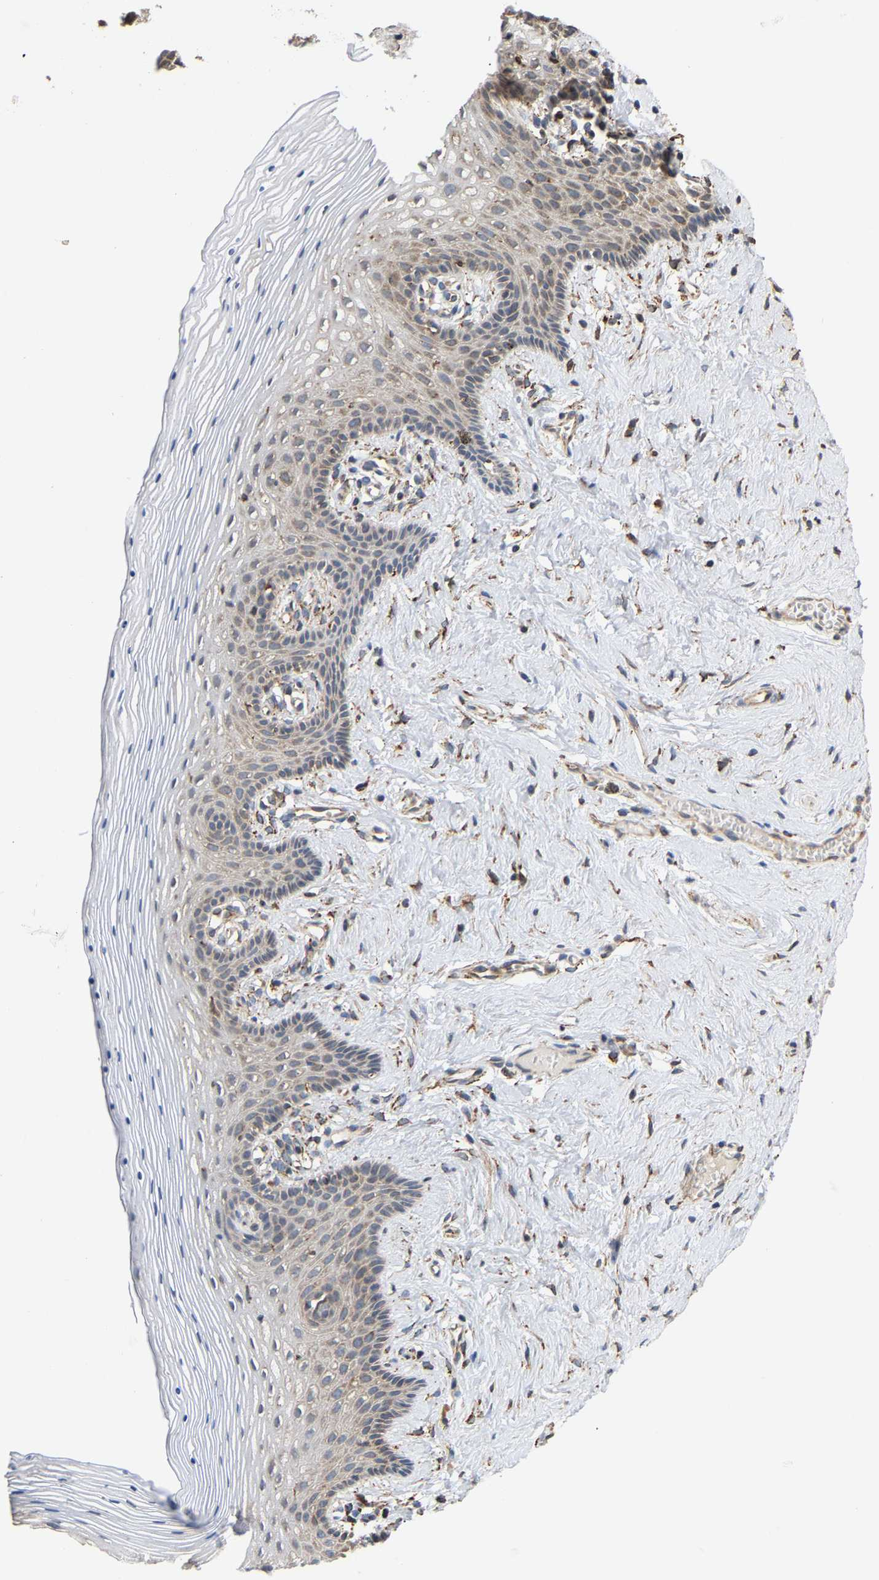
{"staining": {"intensity": "weak", "quantity": "<25%", "location": "cytoplasmic/membranous"}, "tissue": "vagina", "cell_type": "Squamous epithelial cells", "image_type": "normal", "snomed": [{"axis": "morphology", "description": "Normal tissue, NOS"}, {"axis": "topography", "description": "Vagina"}], "caption": "Unremarkable vagina was stained to show a protein in brown. There is no significant expression in squamous epithelial cells. (DAB immunohistochemistry with hematoxylin counter stain).", "gene": "ARAP1", "patient": {"sex": "female", "age": 32}}